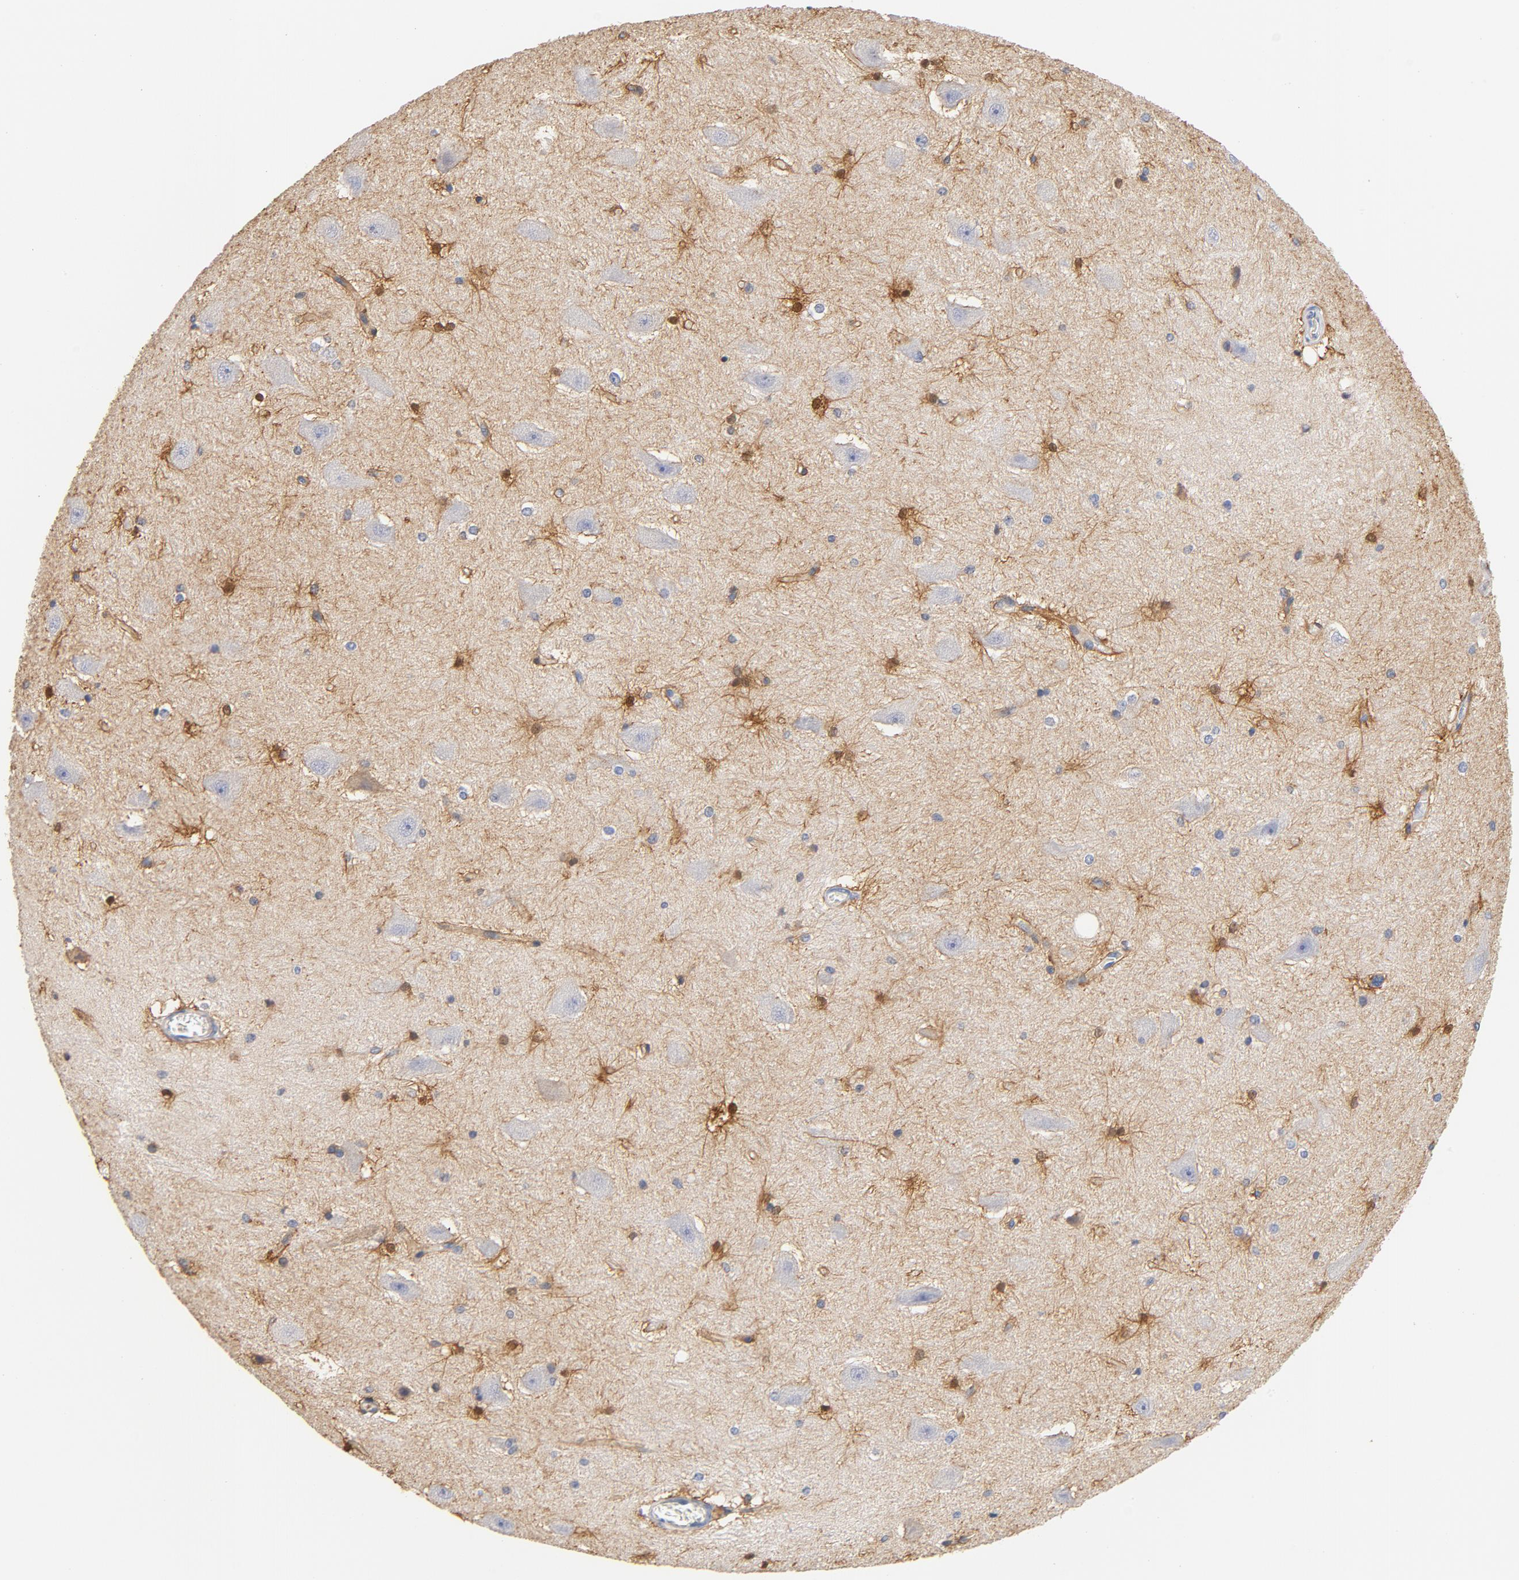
{"staining": {"intensity": "moderate", "quantity": "25%-75%", "location": "cytoplasmic/membranous"}, "tissue": "hippocampus", "cell_type": "Glial cells", "image_type": "normal", "snomed": [{"axis": "morphology", "description": "Normal tissue, NOS"}, {"axis": "topography", "description": "Hippocampus"}], "caption": "Protein expression analysis of benign hippocampus displays moderate cytoplasmic/membranous expression in approximately 25%-75% of glial cells. (Brightfield microscopy of DAB IHC at high magnification).", "gene": "EZR", "patient": {"sex": "female", "age": 19}}